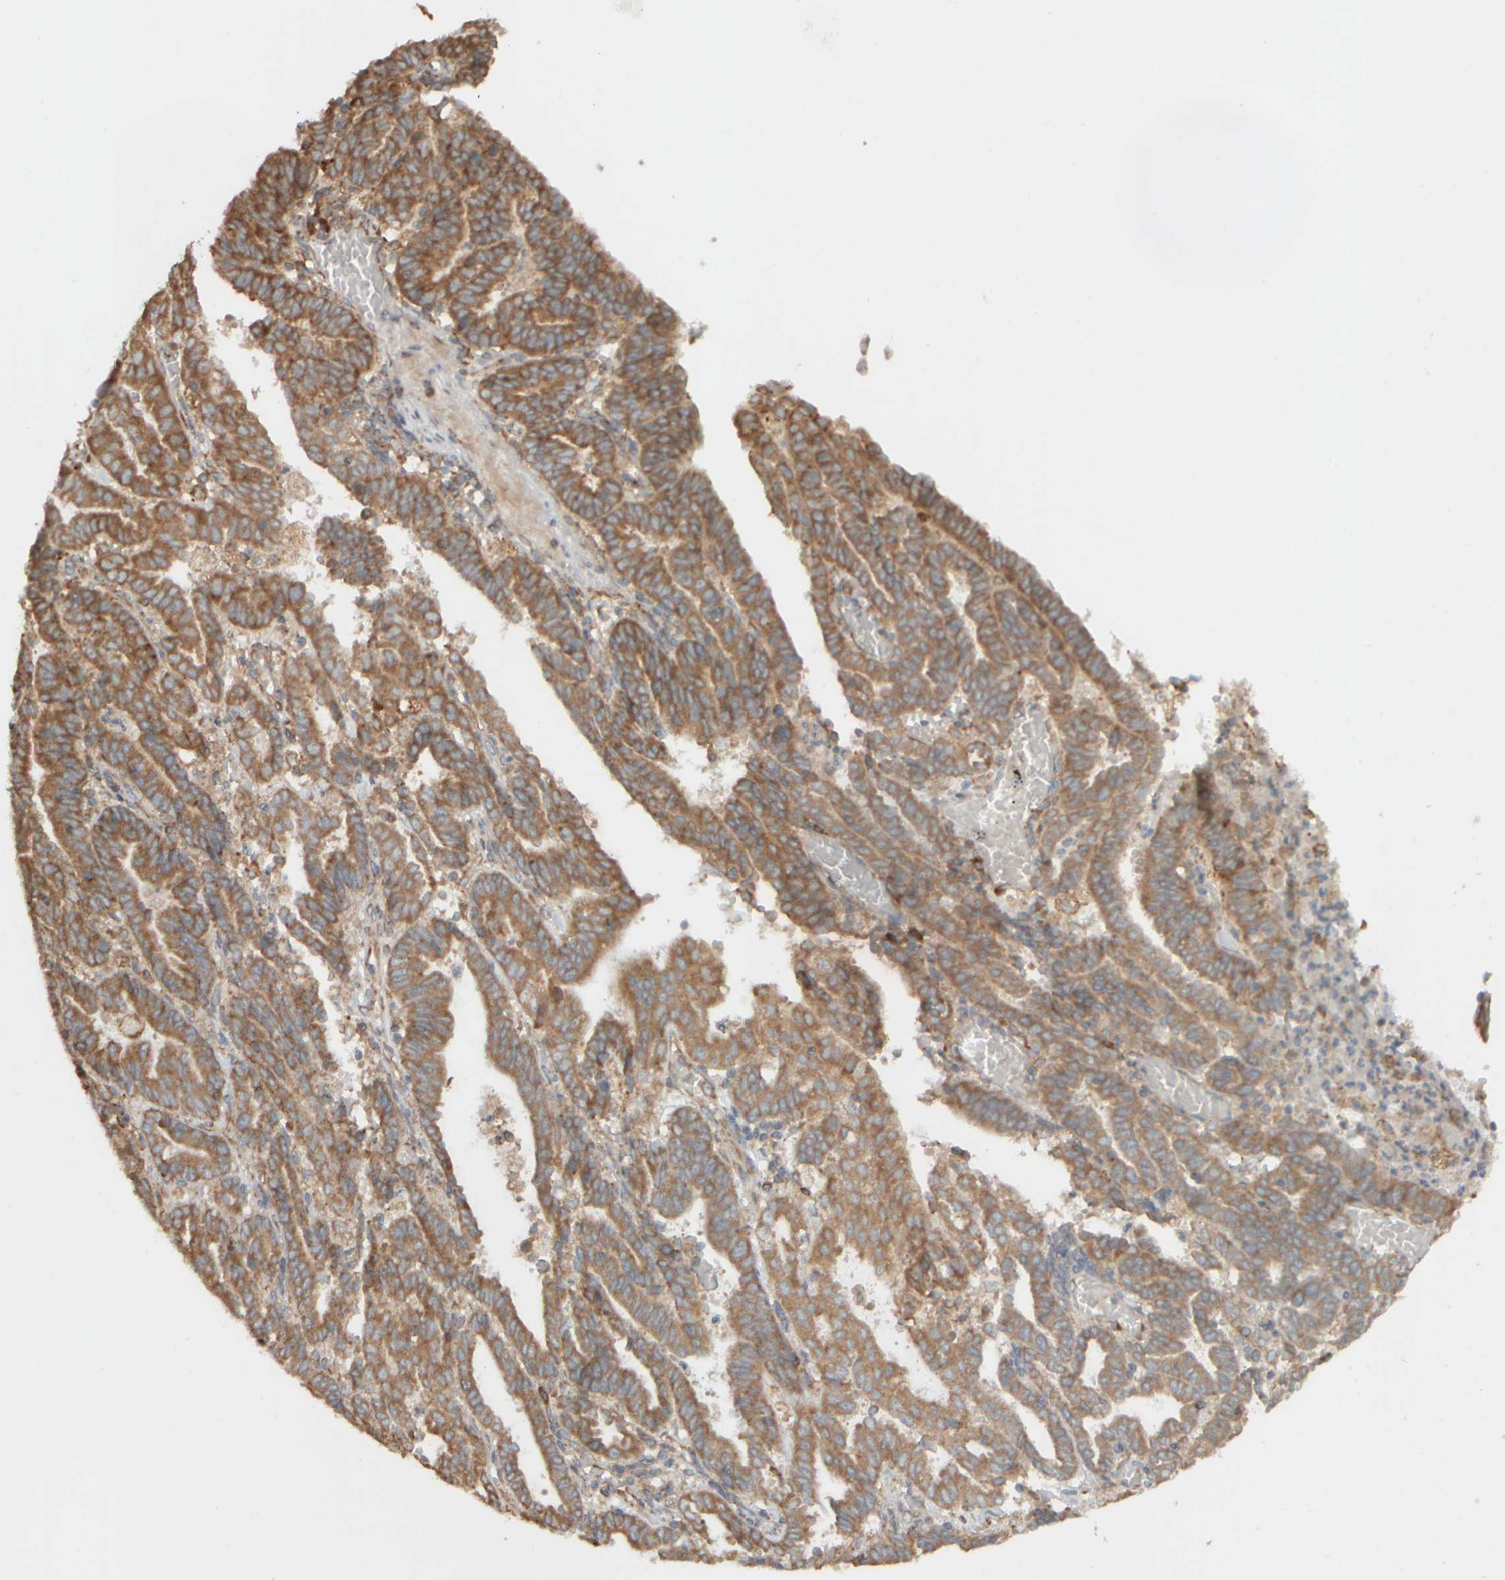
{"staining": {"intensity": "moderate", "quantity": ">75%", "location": "cytoplasmic/membranous"}, "tissue": "endometrial cancer", "cell_type": "Tumor cells", "image_type": "cancer", "snomed": [{"axis": "morphology", "description": "Adenocarcinoma, NOS"}, {"axis": "topography", "description": "Uterus"}], "caption": "Endometrial cancer (adenocarcinoma) stained with IHC reveals moderate cytoplasmic/membranous expression in about >75% of tumor cells. The staining is performed using DAB brown chromogen to label protein expression. The nuclei are counter-stained blue using hematoxylin.", "gene": "EIF2B3", "patient": {"sex": "female", "age": 83}}